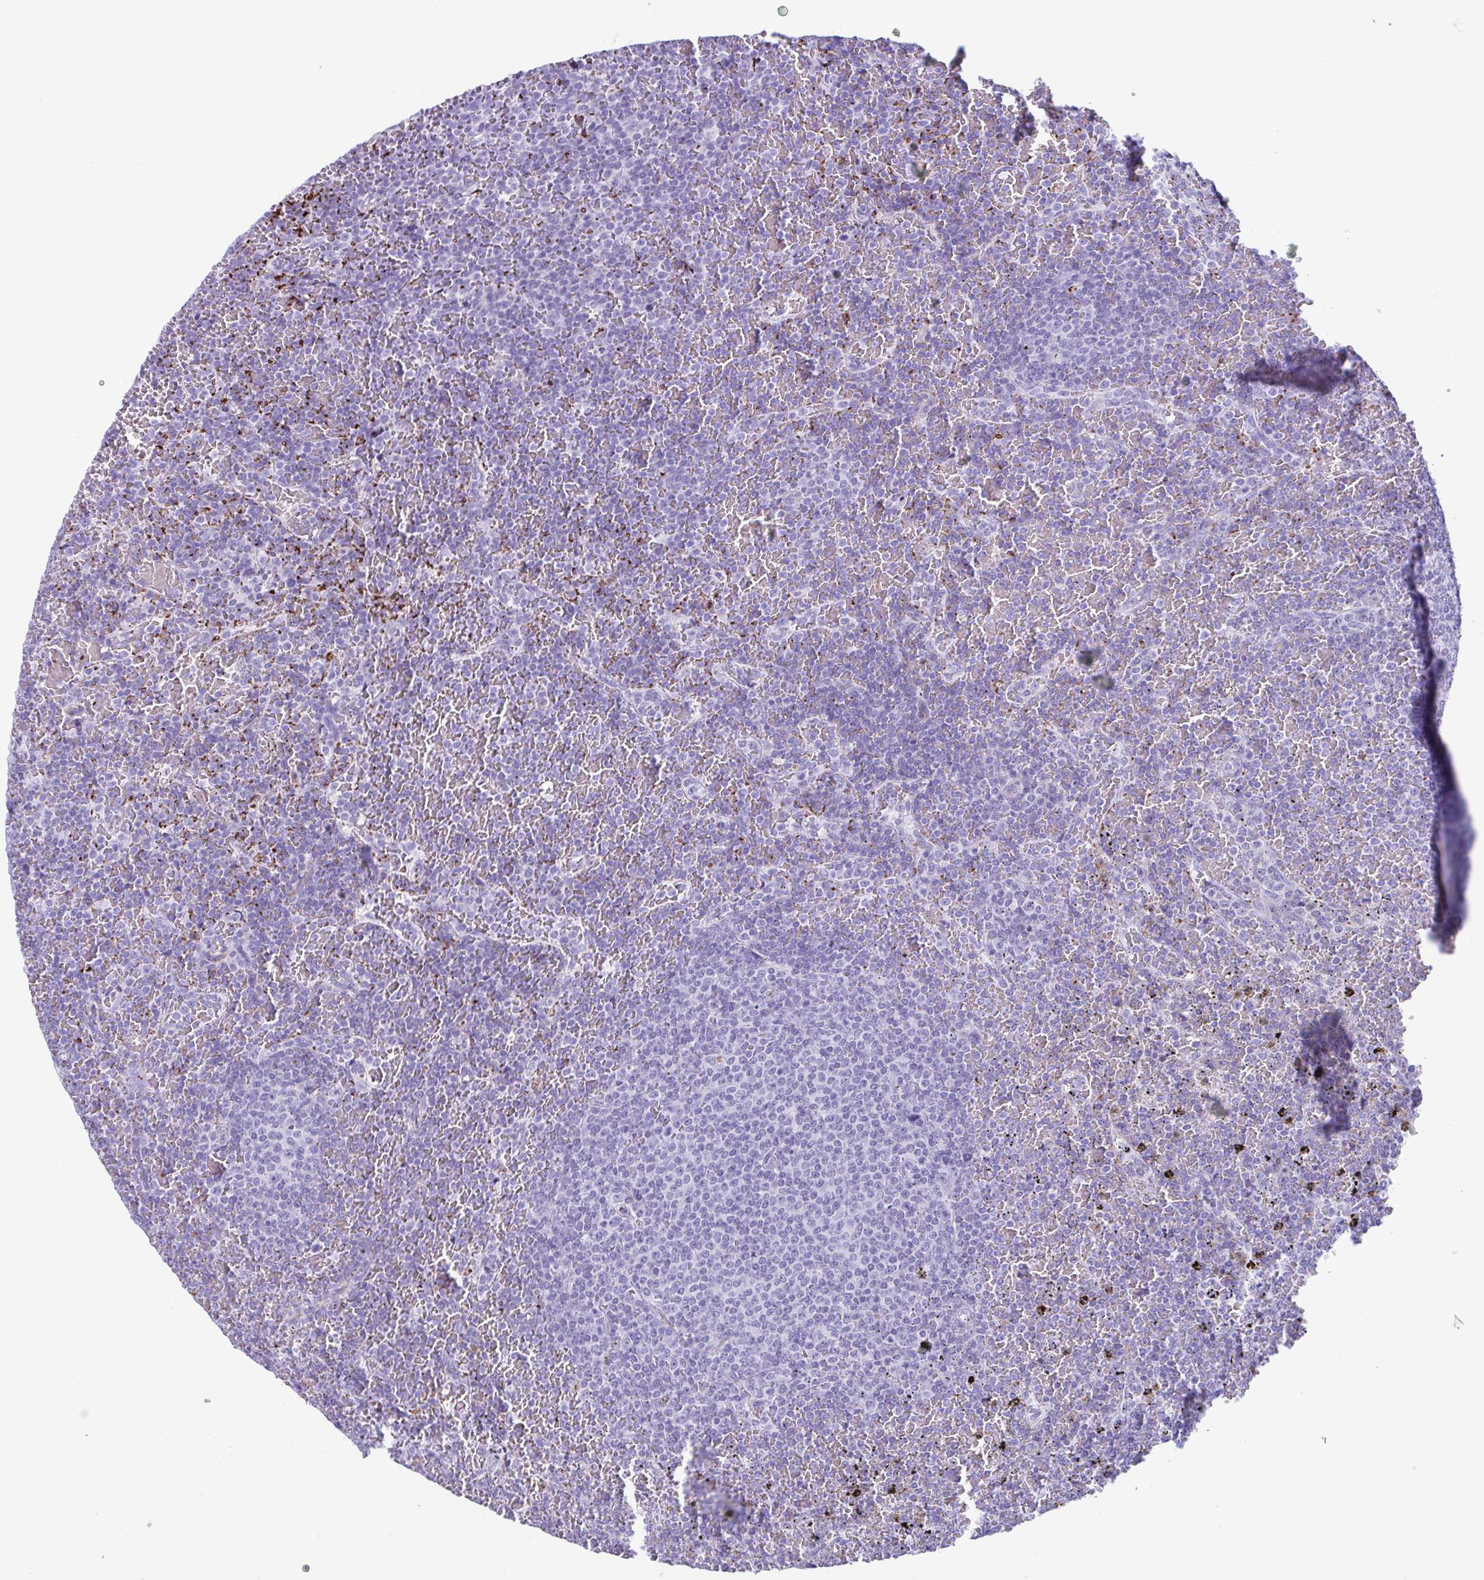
{"staining": {"intensity": "negative", "quantity": "none", "location": "none"}, "tissue": "lymphoma", "cell_type": "Tumor cells", "image_type": "cancer", "snomed": [{"axis": "morphology", "description": "Malignant lymphoma, non-Hodgkin's type, Low grade"}, {"axis": "topography", "description": "Spleen"}], "caption": "IHC photomicrograph of neoplastic tissue: human malignant lymphoma, non-Hodgkin's type (low-grade) stained with DAB demonstrates no significant protein staining in tumor cells.", "gene": "TCEAL3", "patient": {"sex": "female", "age": 77}}